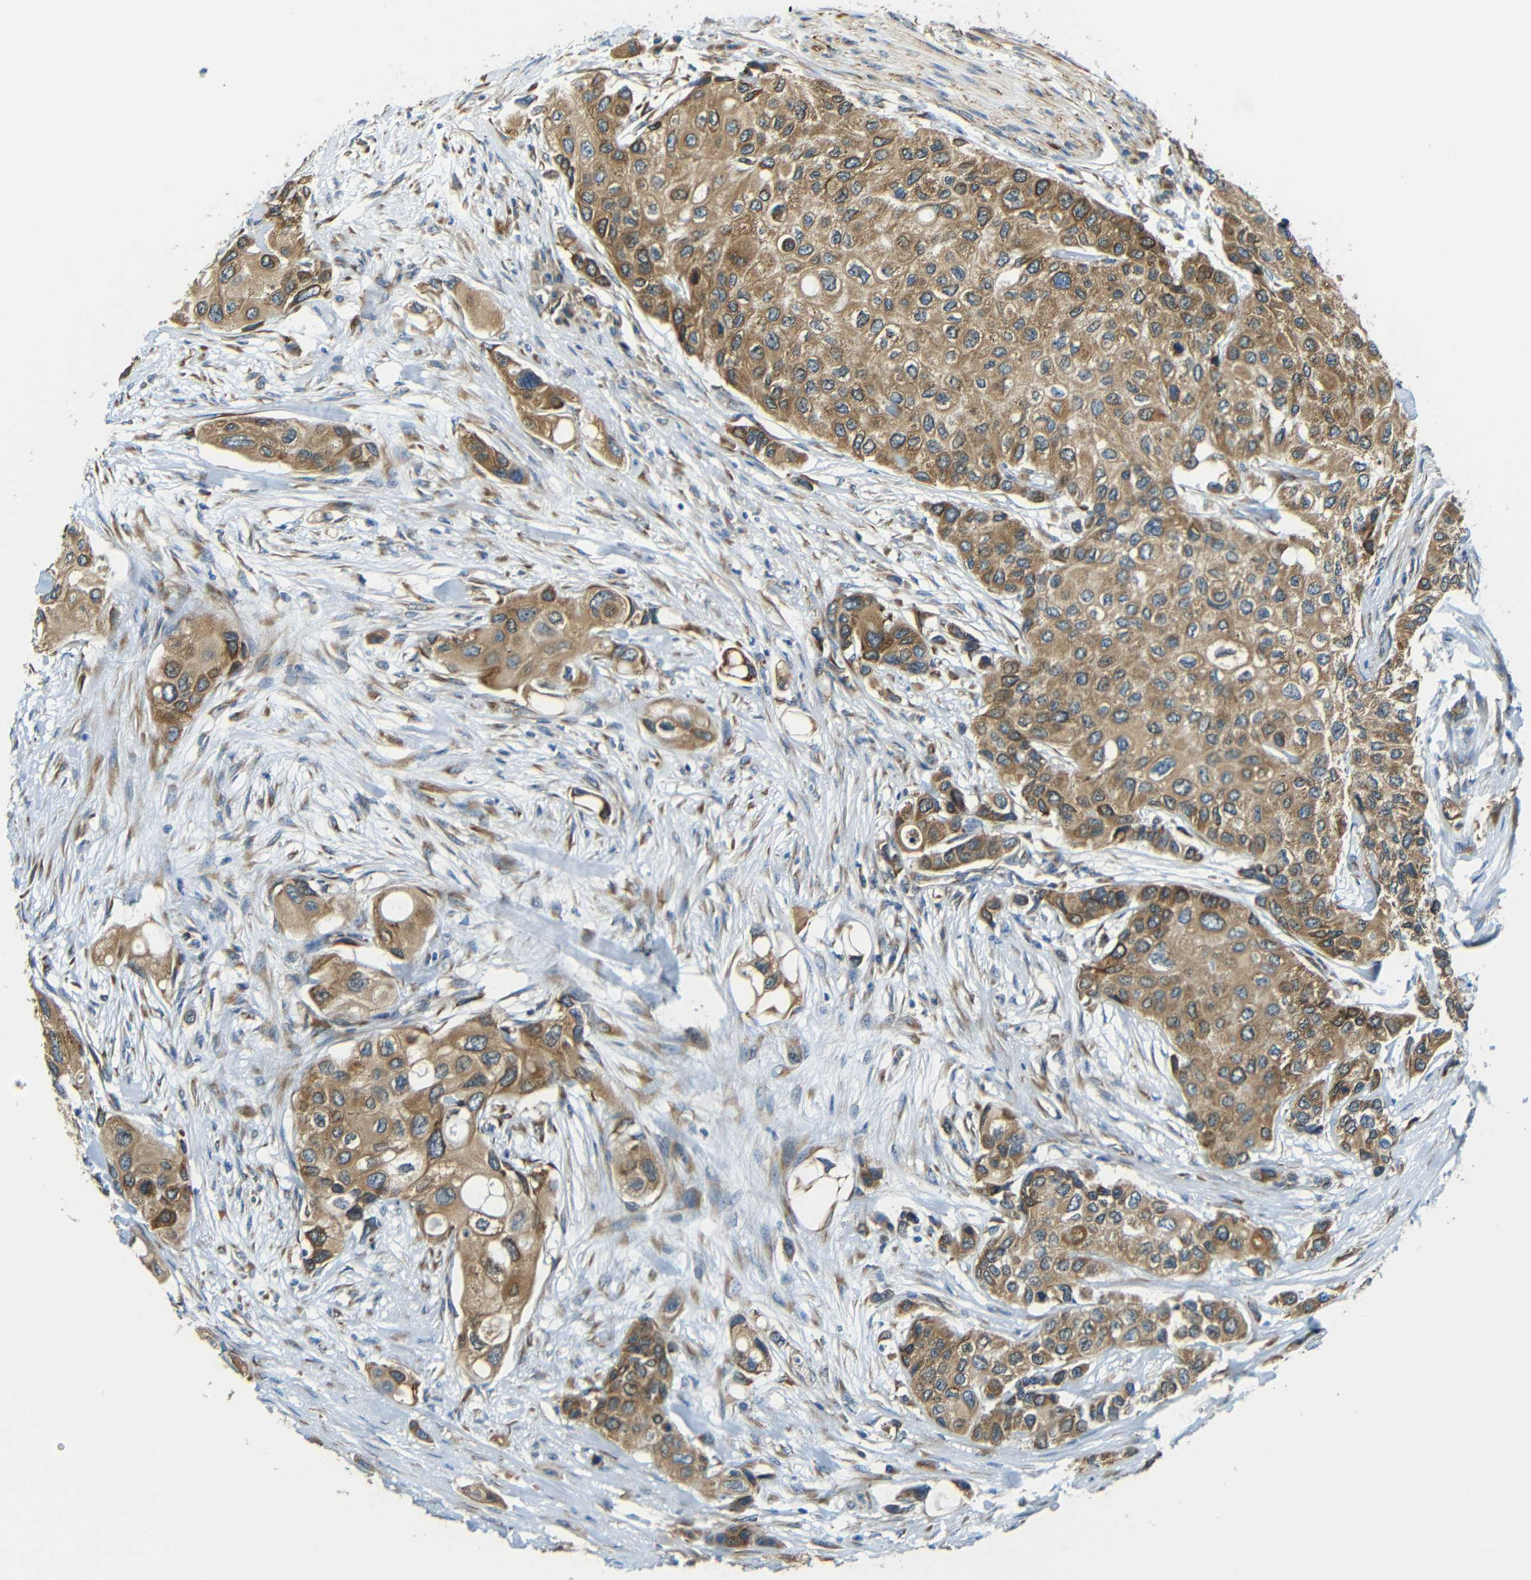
{"staining": {"intensity": "moderate", "quantity": ">75%", "location": "cytoplasmic/membranous"}, "tissue": "urothelial cancer", "cell_type": "Tumor cells", "image_type": "cancer", "snomed": [{"axis": "morphology", "description": "Urothelial carcinoma, High grade"}, {"axis": "topography", "description": "Urinary bladder"}], "caption": "Protein expression analysis of human urothelial cancer reveals moderate cytoplasmic/membranous staining in about >75% of tumor cells.", "gene": "VAPB", "patient": {"sex": "female", "age": 56}}